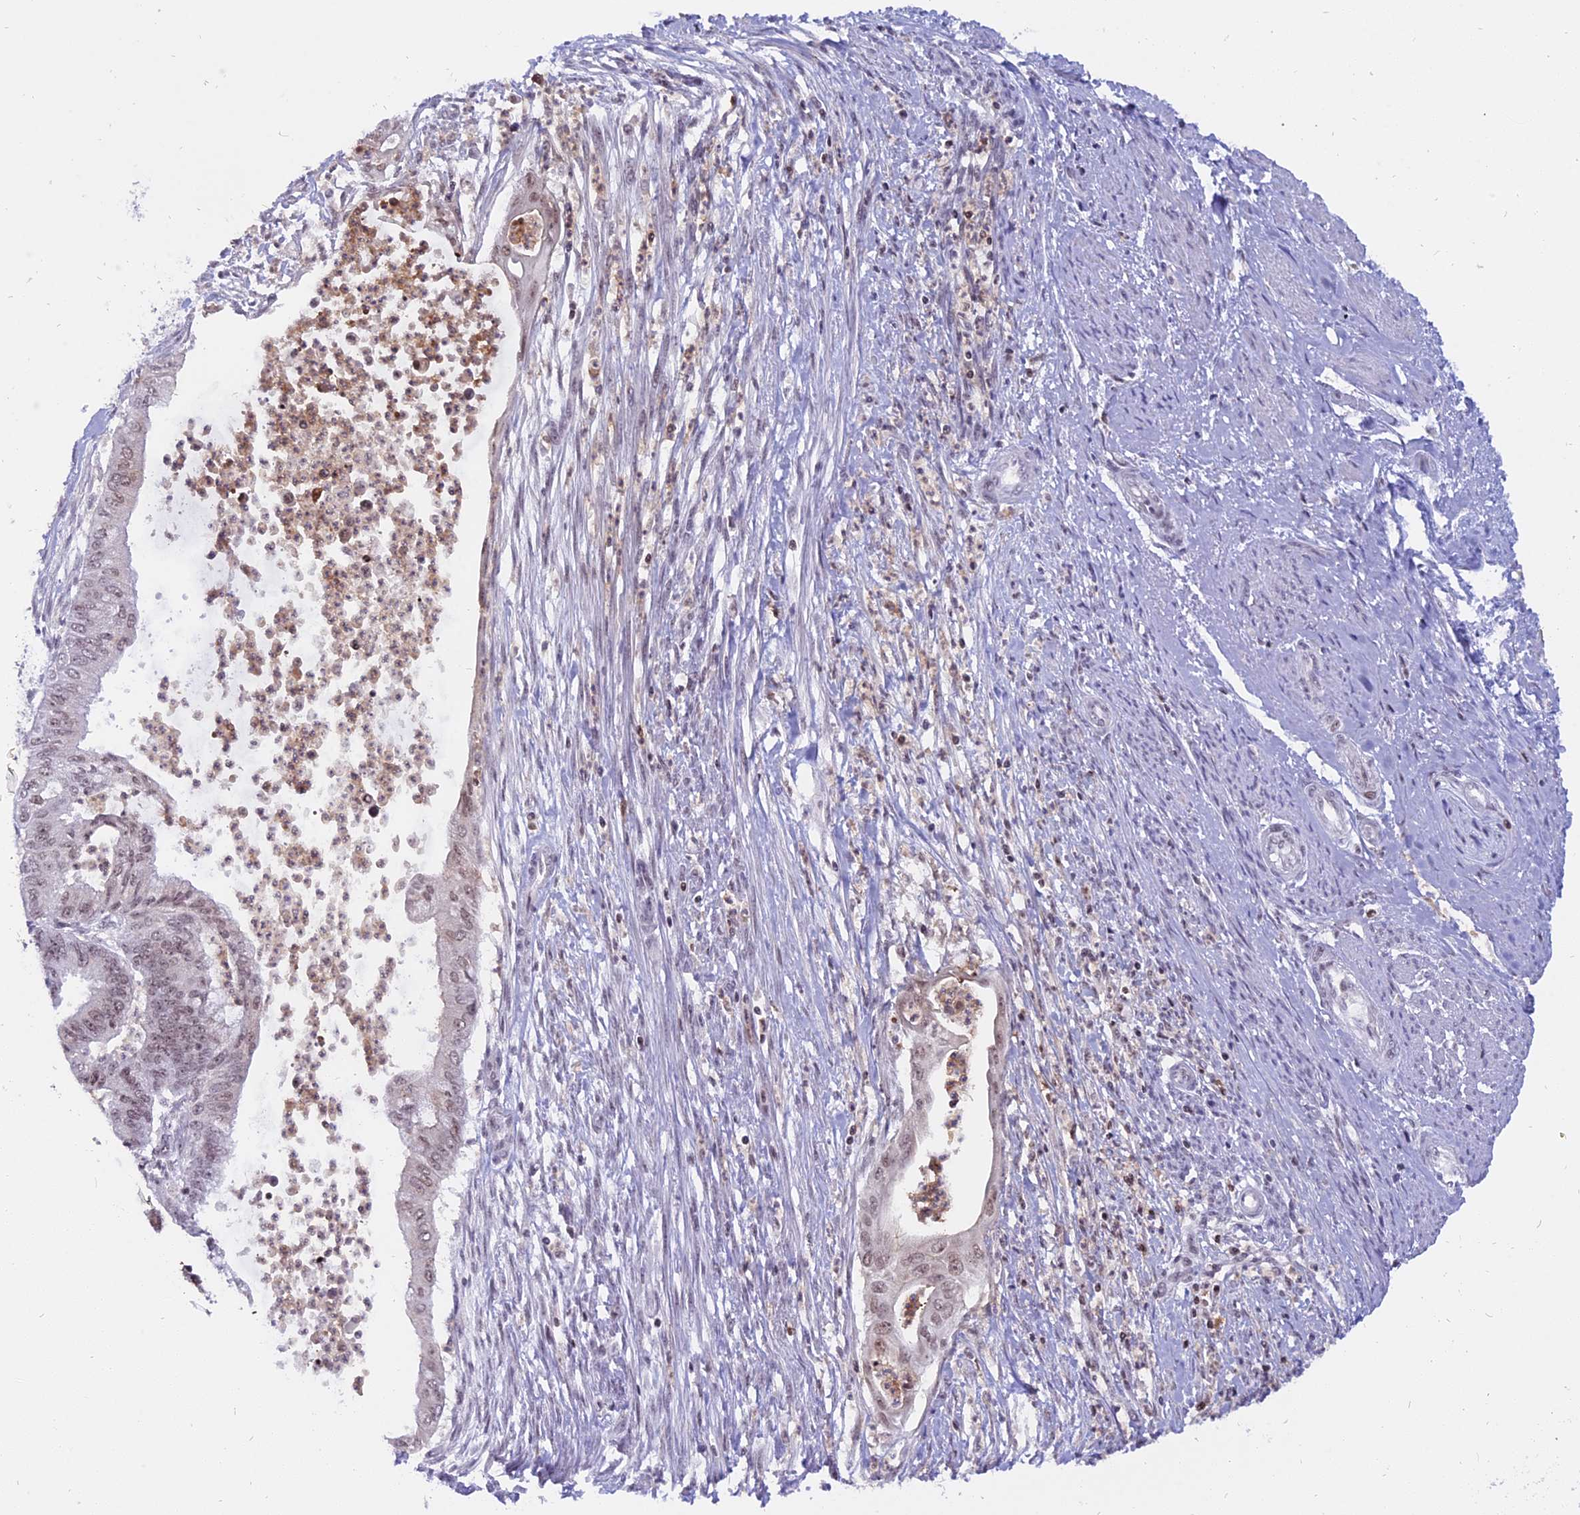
{"staining": {"intensity": "weak", "quantity": ">75%", "location": "nuclear"}, "tissue": "endometrial cancer", "cell_type": "Tumor cells", "image_type": "cancer", "snomed": [{"axis": "morphology", "description": "Adenocarcinoma, NOS"}, {"axis": "topography", "description": "Endometrium"}], "caption": "Adenocarcinoma (endometrial) tissue shows weak nuclear positivity in approximately >75% of tumor cells, visualized by immunohistochemistry. (Stains: DAB in brown, nuclei in blue, Microscopy: brightfield microscopy at high magnification).", "gene": "TADA3", "patient": {"sex": "female", "age": 73}}